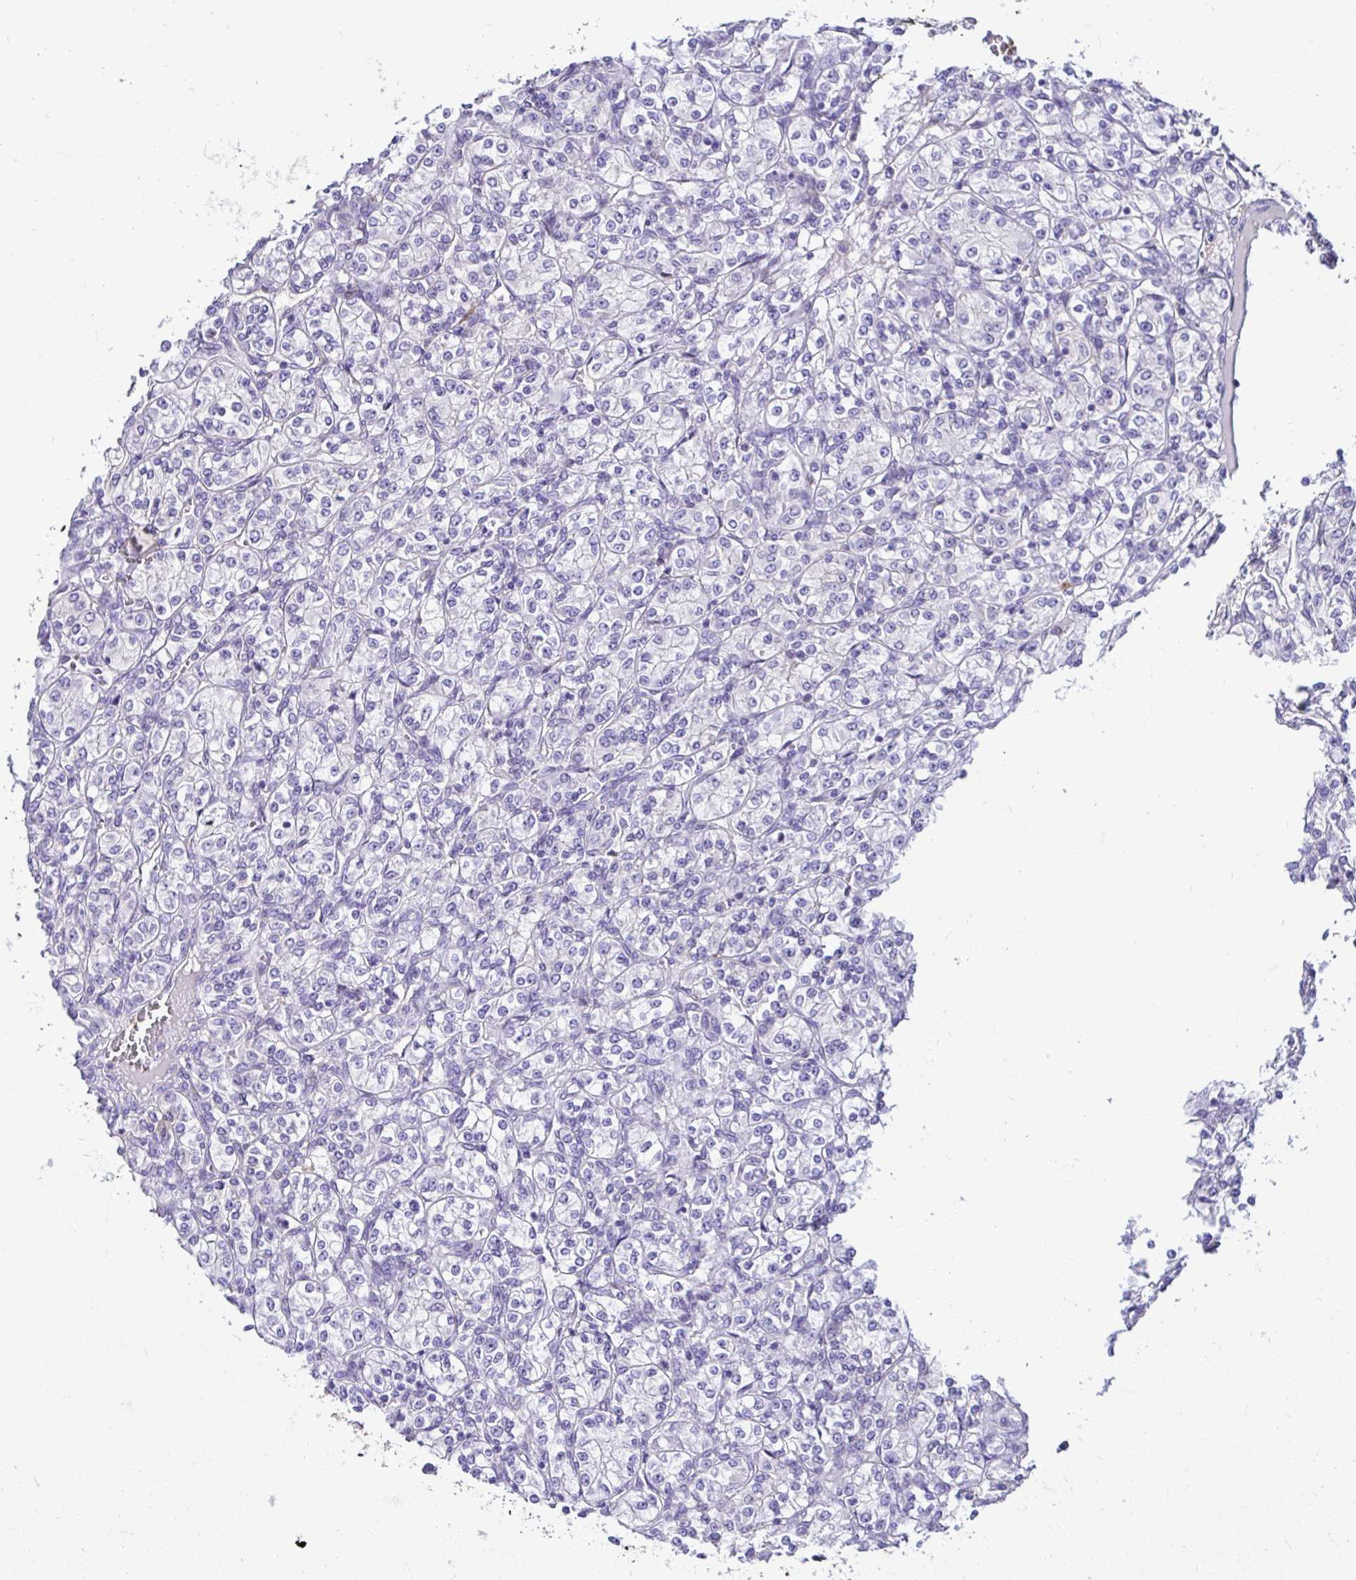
{"staining": {"intensity": "negative", "quantity": "none", "location": "none"}, "tissue": "renal cancer", "cell_type": "Tumor cells", "image_type": "cancer", "snomed": [{"axis": "morphology", "description": "Adenocarcinoma, NOS"}, {"axis": "topography", "description": "Kidney"}], "caption": "Immunohistochemistry histopathology image of neoplastic tissue: renal cancer stained with DAB (3,3'-diaminobenzidine) reveals no significant protein positivity in tumor cells.", "gene": "IDH1", "patient": {"sex": "male", "age": 77}}